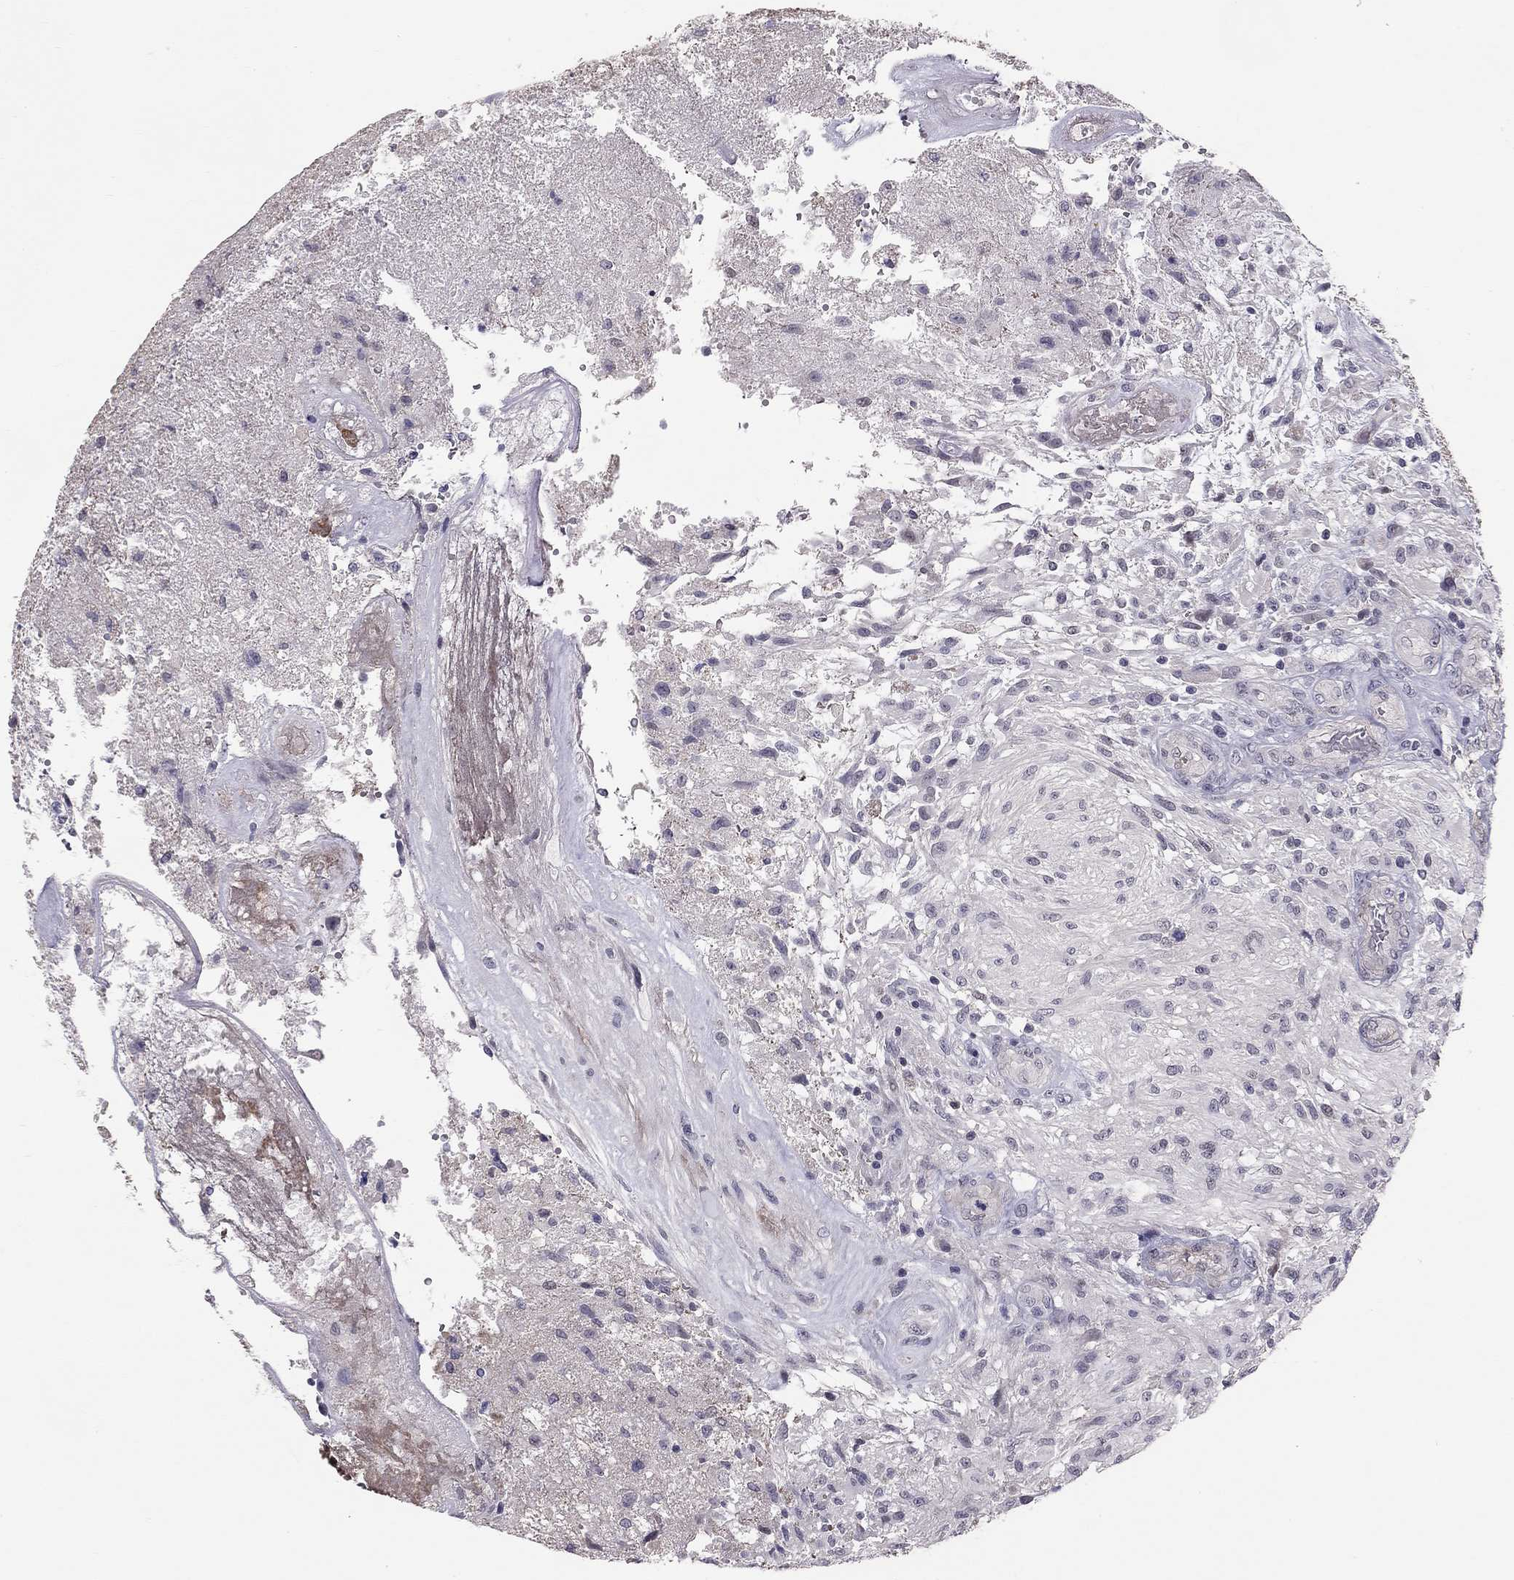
{"staining": {"intensity": "negative", "quantity": "none", "location": "none"}, "tissue": "glioma", "cell_type": "Tumor cells", "image_type": "cancer", "snomed": [{"axis": "morphology", "description": "Glioma, malignant, High grade"}, {"axis": "topography", "description": "Brain"}], "caption": "A photomicrograph of high-grade glioma (malignant) stained for a protein demonstrates no brown staining in tumor cells.", "gene": "GJB4", "patient": {"sex": "male", "age": 56}}